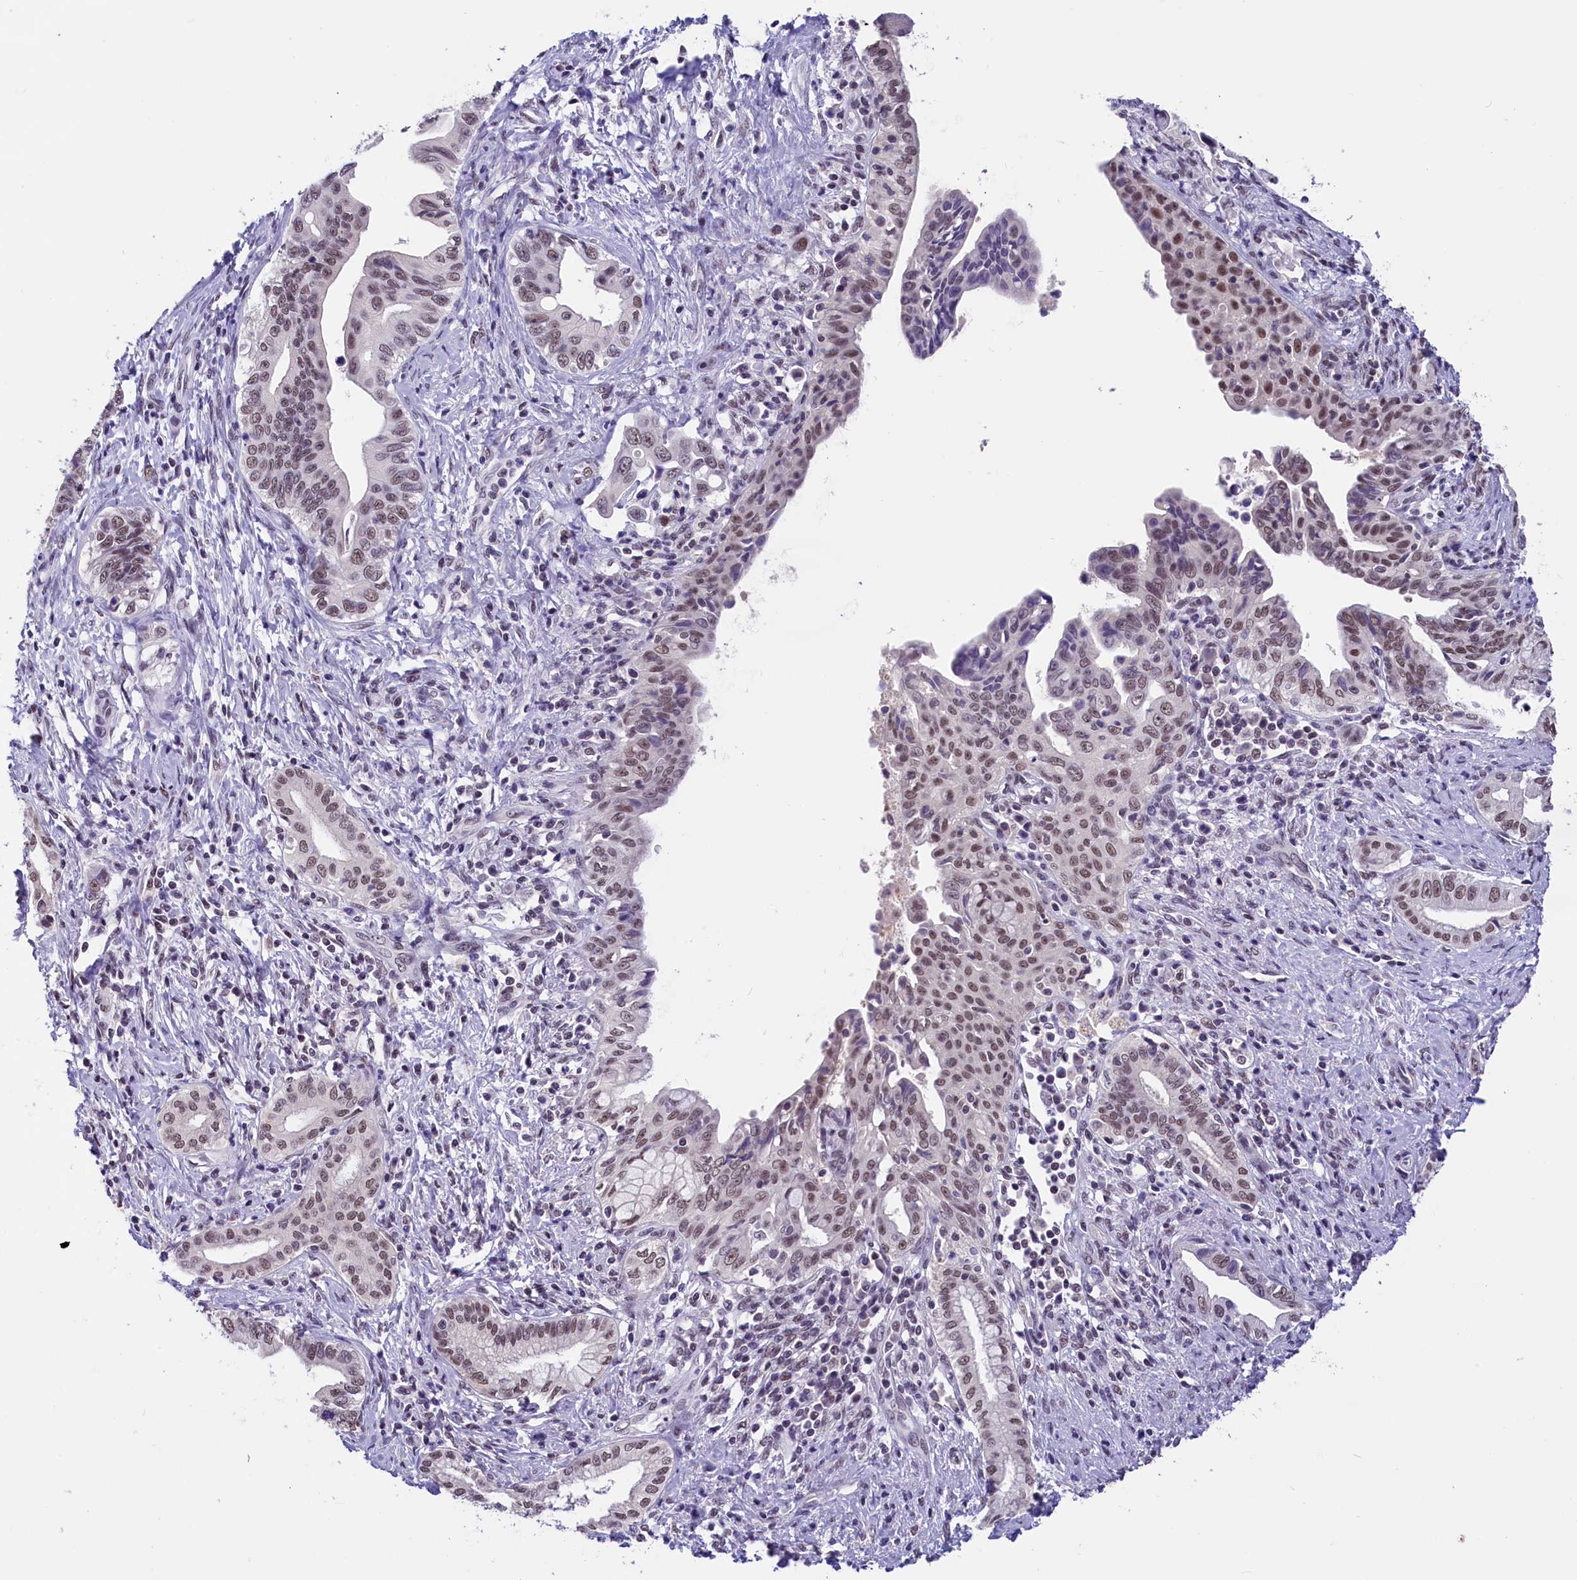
{"staining": {"intensity": "weak", "quantity": ">75%", "location": "nuclear"}, "tissue": "pancreatic cancer", "cell_type": "Tumor cells", "image_type": "cancer", "snomed": [{"axis": "morphology", "description": "Adenocarcinoma, NOS"}, {"axis": "topography", "description": "Pancreas"}], "caption": "High-power microscopy captured an immunohistochemistry photomicrograph of adenocarcinoma (pancreatic), revealing weak nuclear expression in approximately >75% of tumor cells.", "gene": "ZC3H4", "patient": {"sex": "female", "age": 55}}